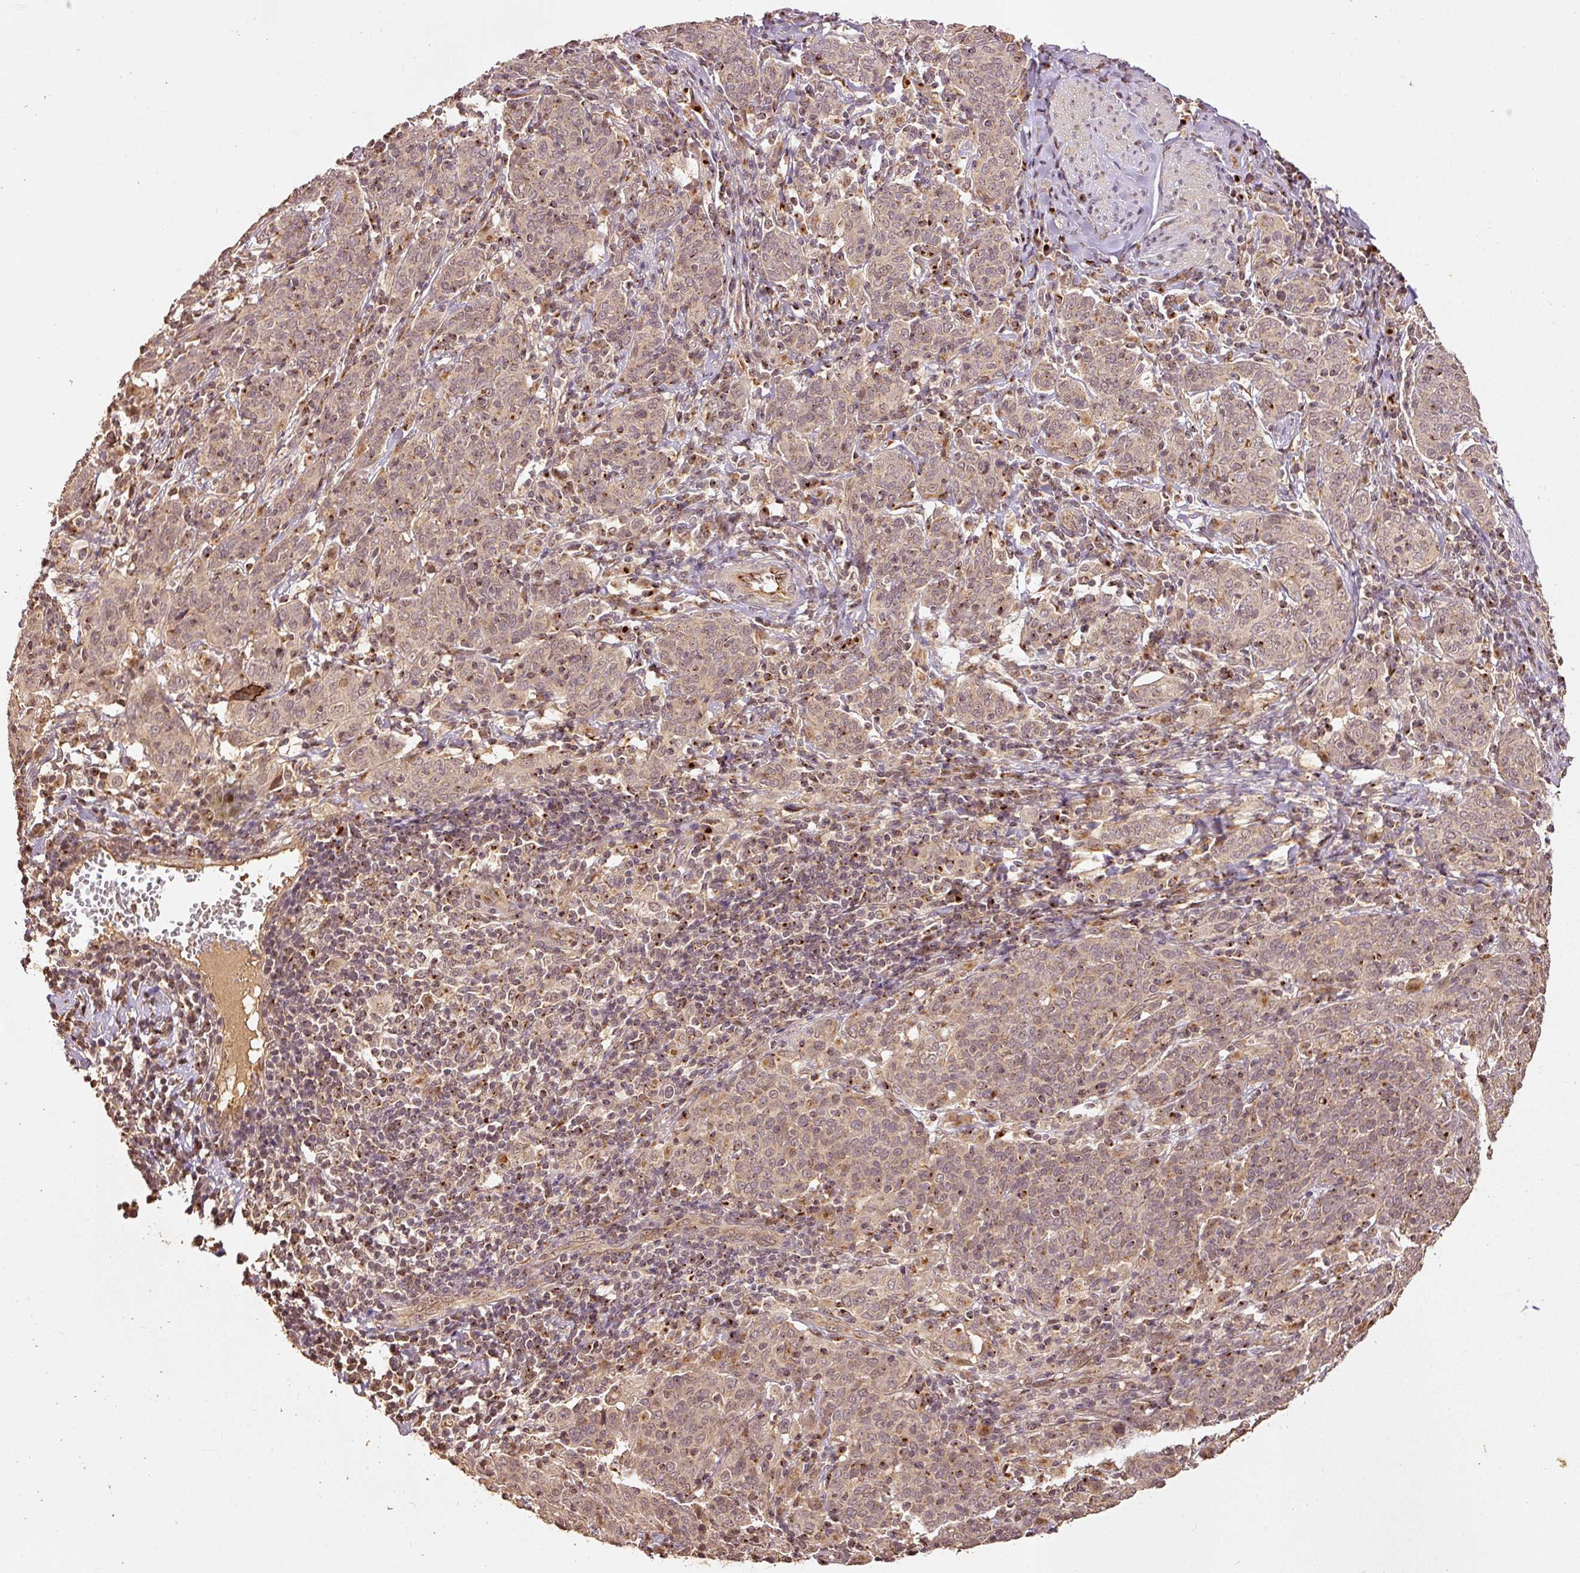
{"staining": {"intensity": "weak", "quantity": ">75%", "location": "cytoplasmic/membranous,nuclear"}, "tissue": "cervical cancer", "cell_type": "Tumor cells", "image_type": "cancer", "snomed": [{"axis": "morphology", "description": "Squamous cell carcinoma, NOS"}, {"axis": "topography", "description": "Cervix"}], "caption": "There is low levels of weak cytoplasmic/membranous and nuclear expression in tumor cells of cervical cancer, as demonstrated by immunohistochemical staining (brown color).", "gene": "FUT8", "patient": {"sex": "female", "age": 67}}